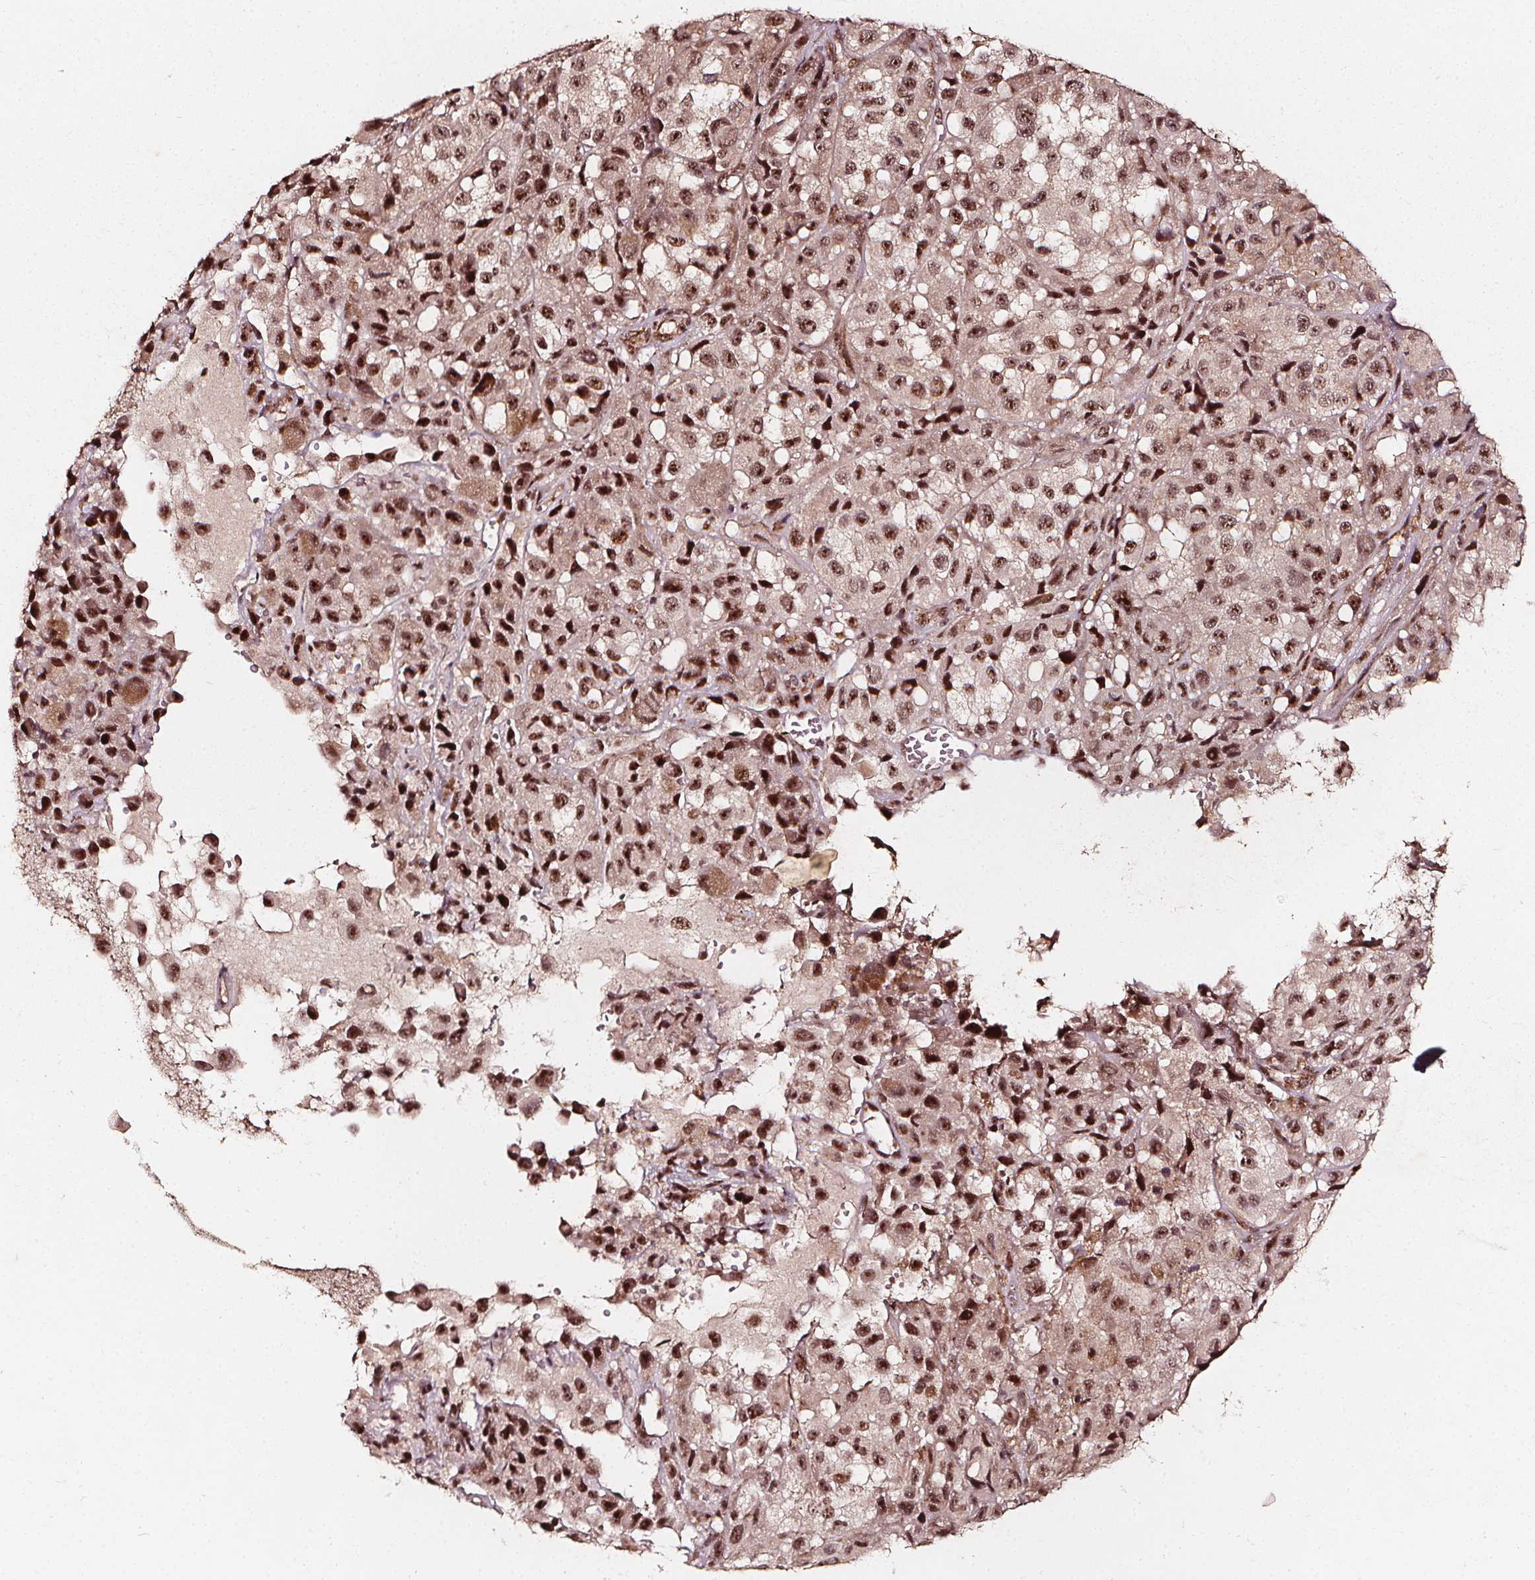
{"staining": {"intensity": "moderate", "quantity": ">75%", "location": "nuclear"}, "tissue": "melanoma", "cell_type": "Tumor cells", "image_type": "cancer", "snomed": [{"axis": "morphology", "description": "Malignant melanoma, NOS"}, {"axis": "topography", "description": "Skin"}], "caption": "There is medium levels of moderate nuclear staining in tumor cells of melanoma, as demonstrated by immunohistochemical staining (brown color).", "gene": "EXOSC9", "patient": {"sex": "male", "age": 93}}